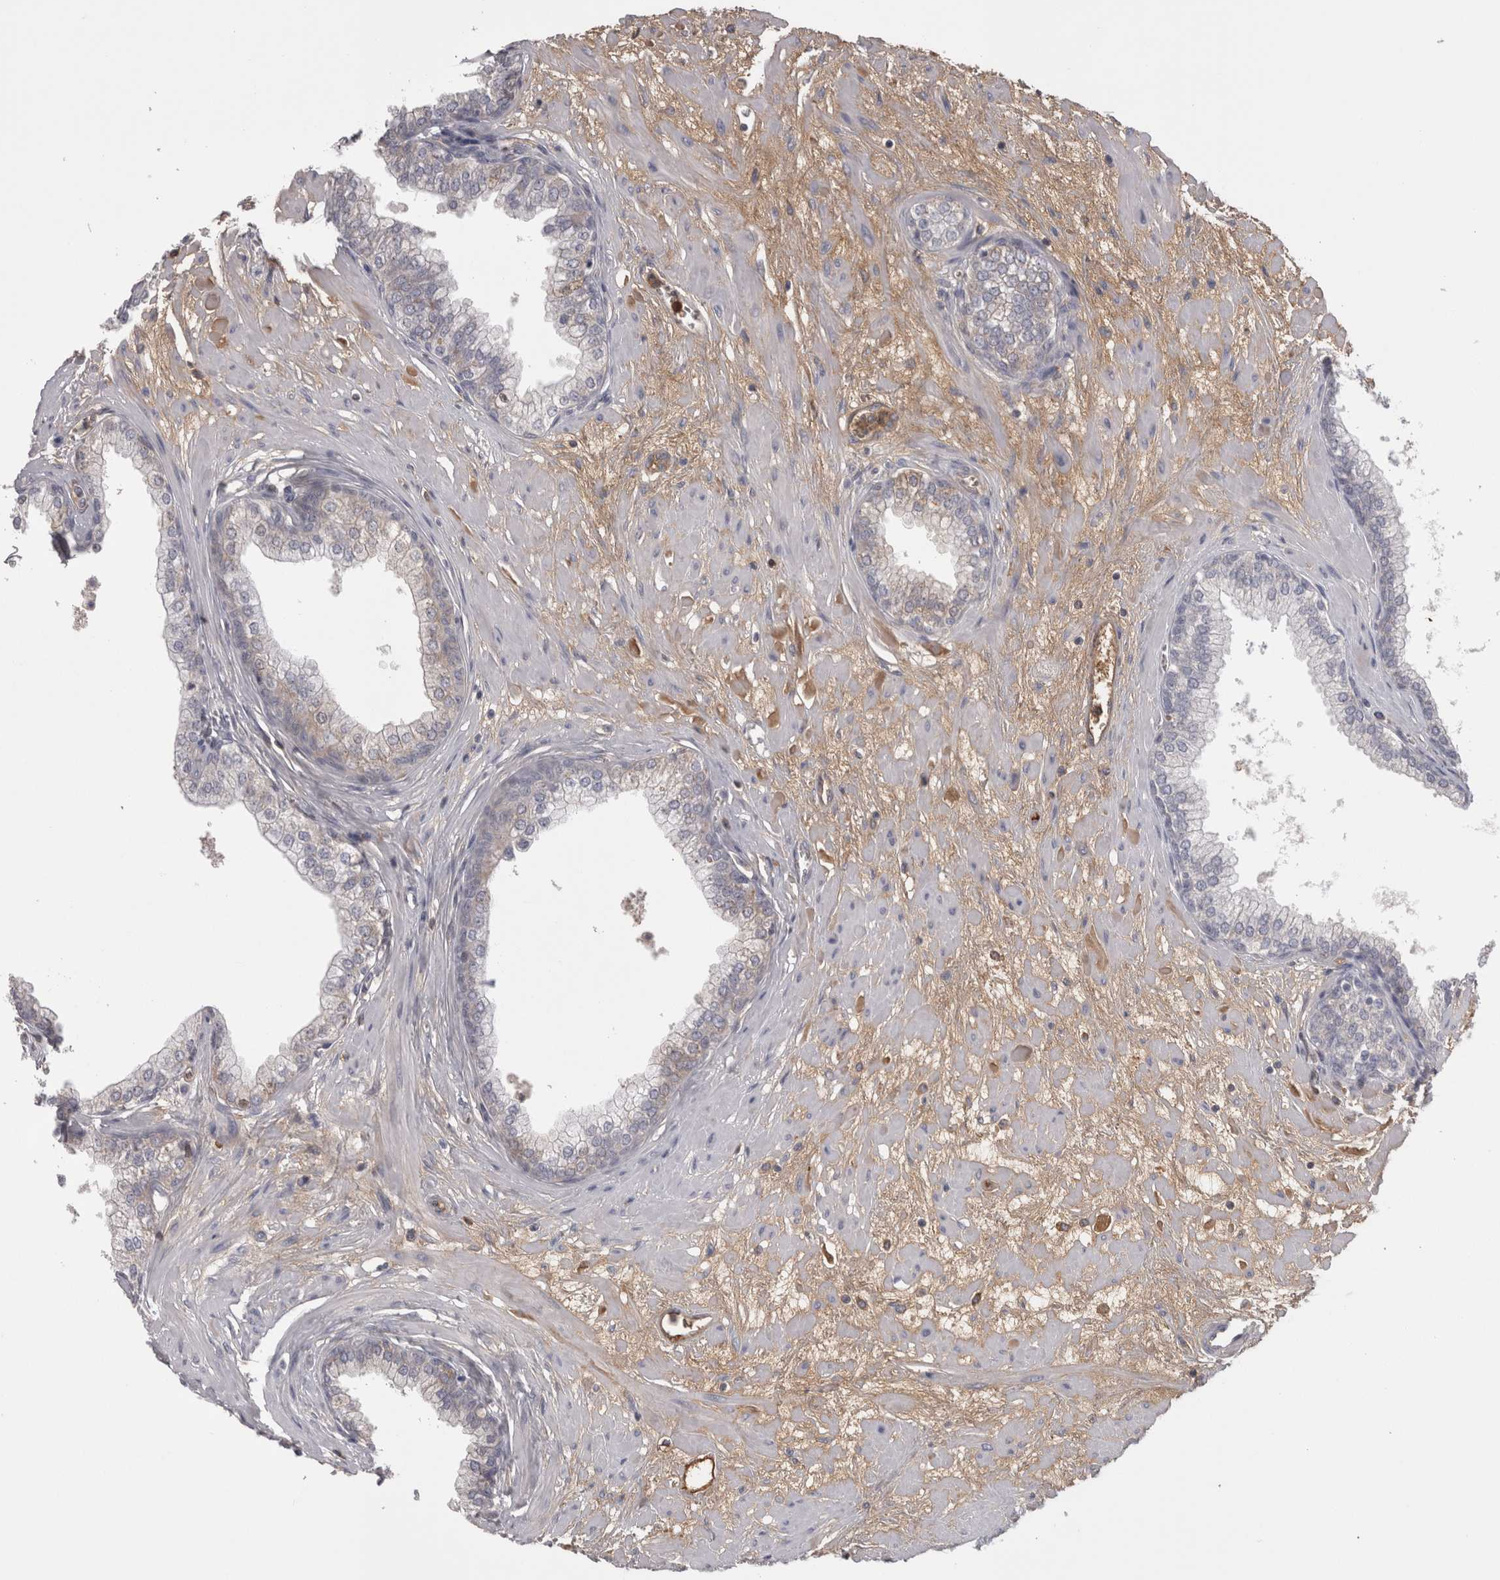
{"staining": {"intensity": "weak", "quantity": "<25%", "location": "cytoplasmic/membranous"}, "tissue": "prostate", "cell_type": "Glandular cells", "image_type": "normal", "snomed": [{"axis": "morphology", "description": "Normal tissue, NOS"}, {"axis": "morphology", "description": "Urothelial carcinoma, Low grade"}, {"axis": "topography", "description": "Urinary bladder"}, {"axis": "topography", "description": "Prostate"}], "caption": "High magnification brightfield microscopy of benign prostate stained with DAB (3,3'-diaminobenzidine) (brown) and counterstained with hematoxylin (blue): glandular cells show no significant staining.", "gene": "SAA4", "patient": {"sex": "male", "age": 60}}